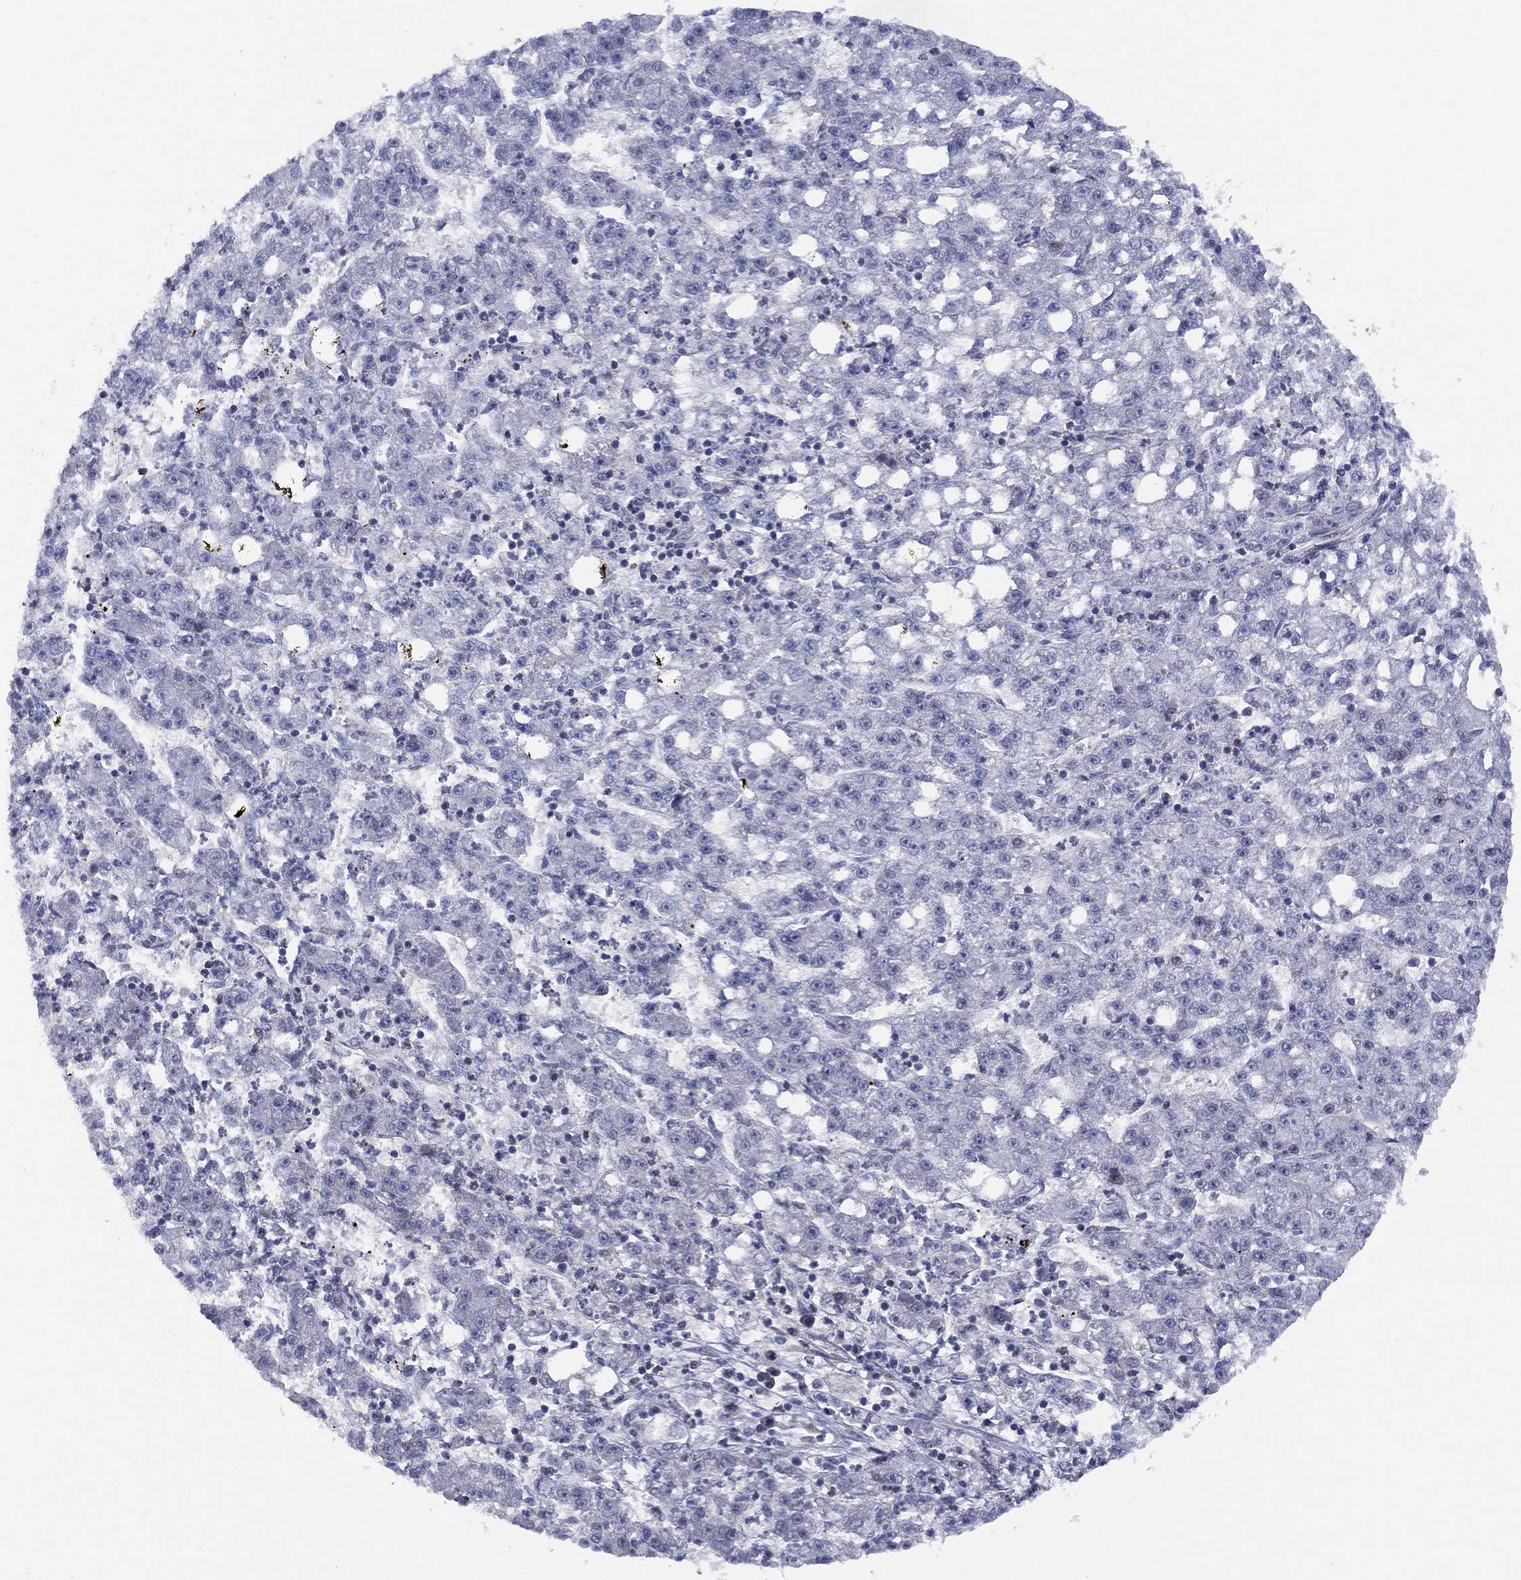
{"staining": {"intensity": "negative", "quantity": "none", "location": "none"}, "tissue": "liver cancer", "cell_type": "Tumor cells", "image_type": "cancer", "snomed": [{"axis": "morphology", "description": "Carcinoma, Hepatocellular, NOS"}, {"axis": "topography", "description": "Liver"}], "caption": "The immunohistochemistry (IHC) photomicrograph has no significant expression in tumor cells of liver hepatocellular carcinoma tissue.", "gene": "SLC4A4", "patient": {"sex": "female", "age": 65}}